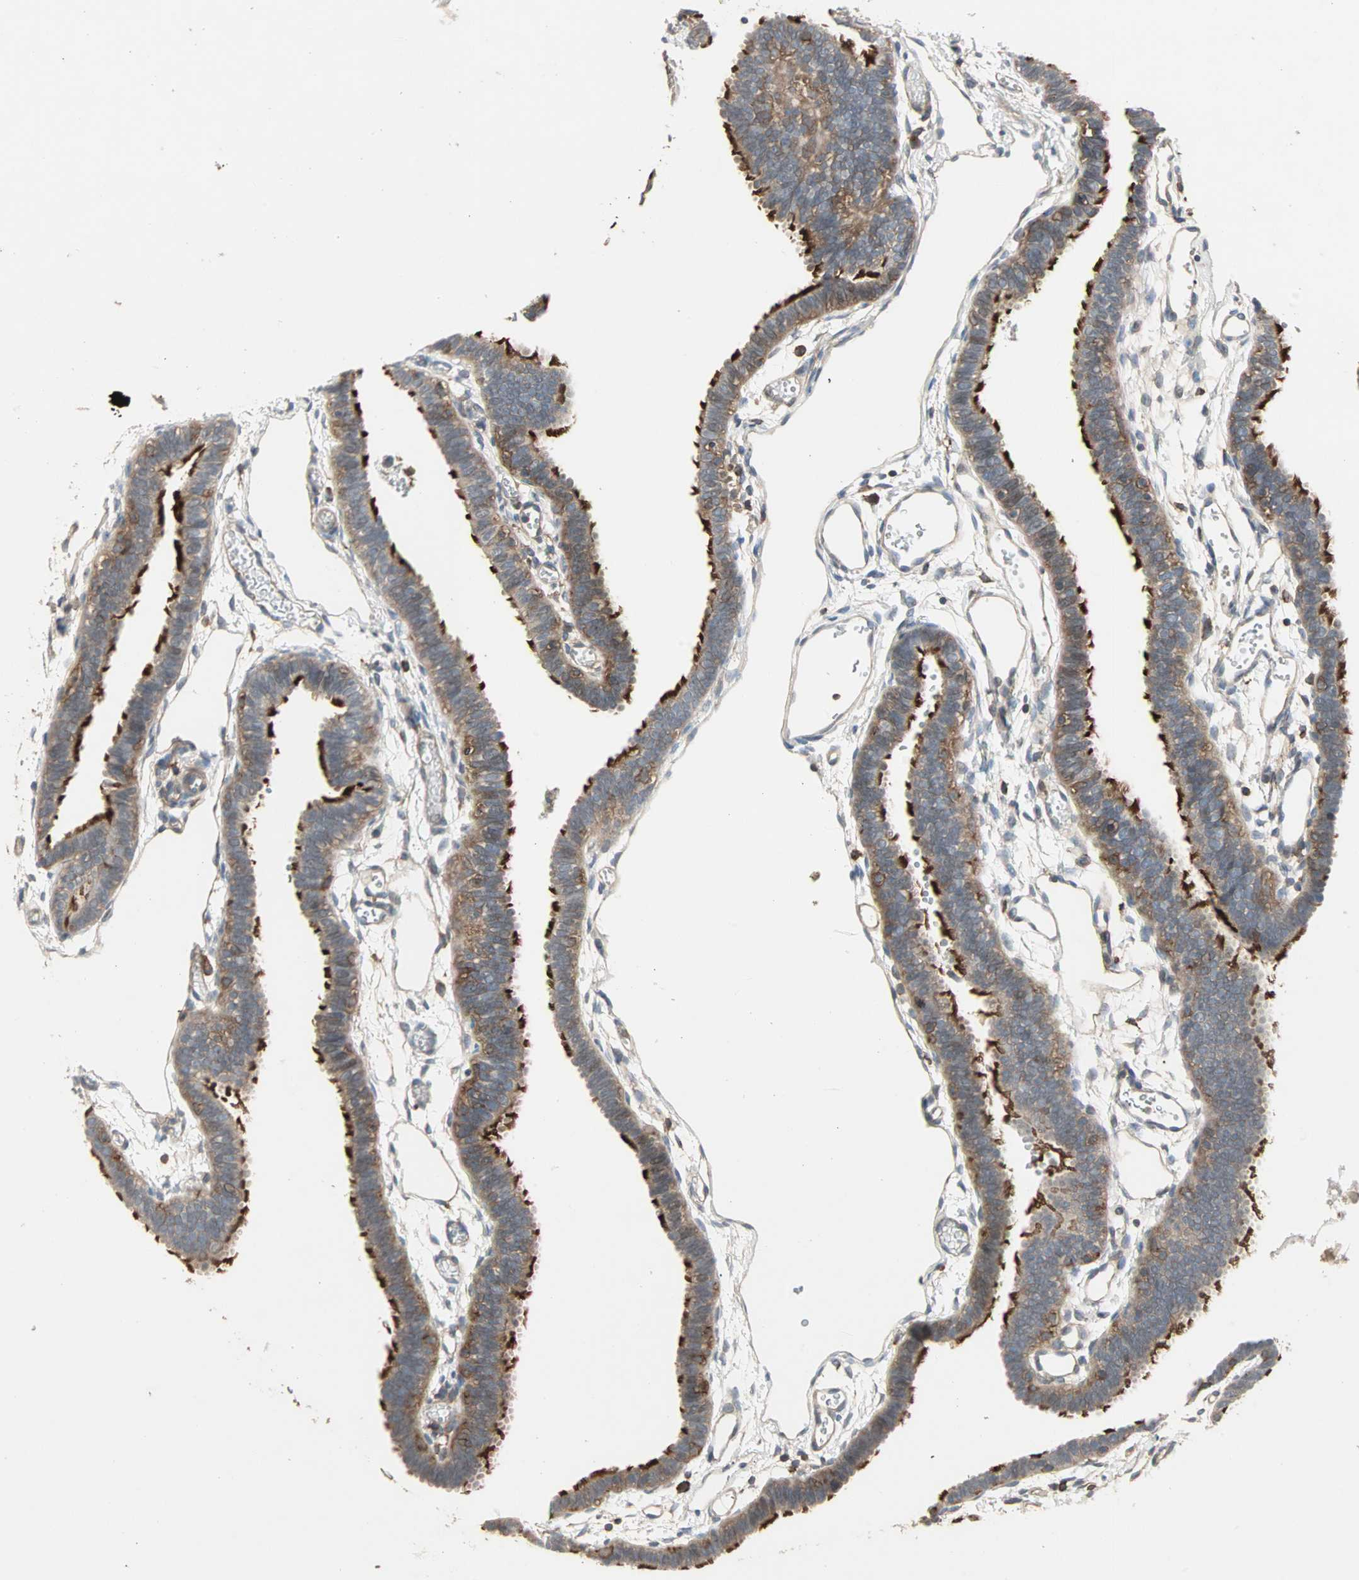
{"staining": {"intensity": "strong", "quantity": ">75%", "location": "cytoplasmic/membranous"}, "tissue": "fallopian tube", "cell_type": "Glandular cells", "image_type": "normal", "snomed": [{"axis": "morphology", "description": "Normal tissue, NOS"}, {"axis": "topography", "description": "Fallopian tube"}], "caption": "A histopathology image of fallopian tube stained for a protein displays strong cytoplasmic/membranous brown staining in glandular cells. Ihc stains the protein in brown and the nuclei are stained blue.", "gene": "GNAI2", "patient": {"sex": "female", "age": 29}}